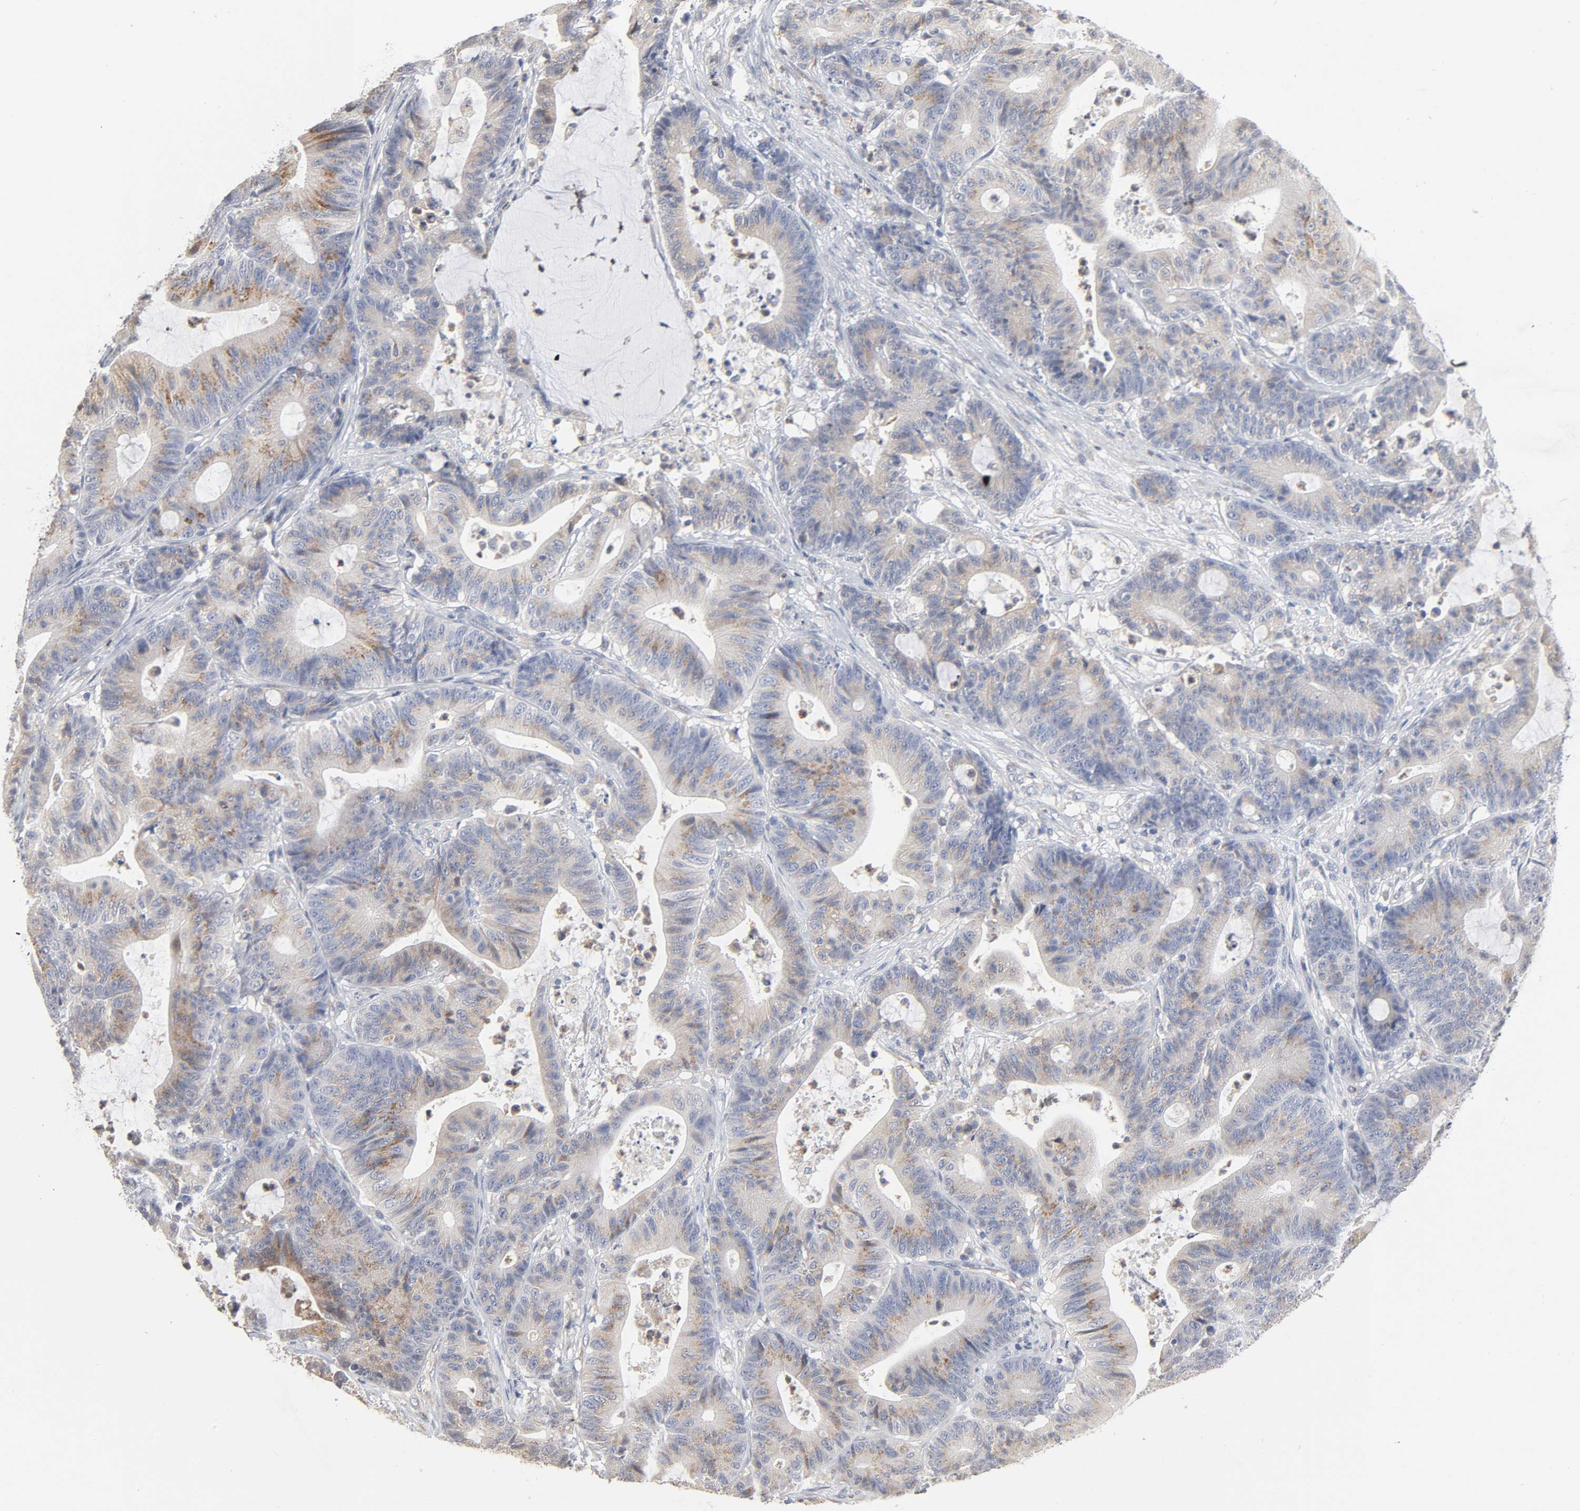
{"staining": {"intensity": "weak", "quantity": ">75%", "location": "cytoplasmic/membranous"}, "tissue": "colorectal cancer", "cell_type": "Tumor cells", "image_type": "cancer", "snomed": [{"axis": "morphology", "description": "Adenocarcinoma, NOS"}, {"axis": "topography", "description": "Colon"}], "caption": "This image displays immunohistochemistry staining of human adenocarcinoma (colorectal), with low weak cytoplasmic/membranous expression in approximately >75% of tumor cells.", "gene": "AK7", "patient": {"sex": "female", "age": 84}}